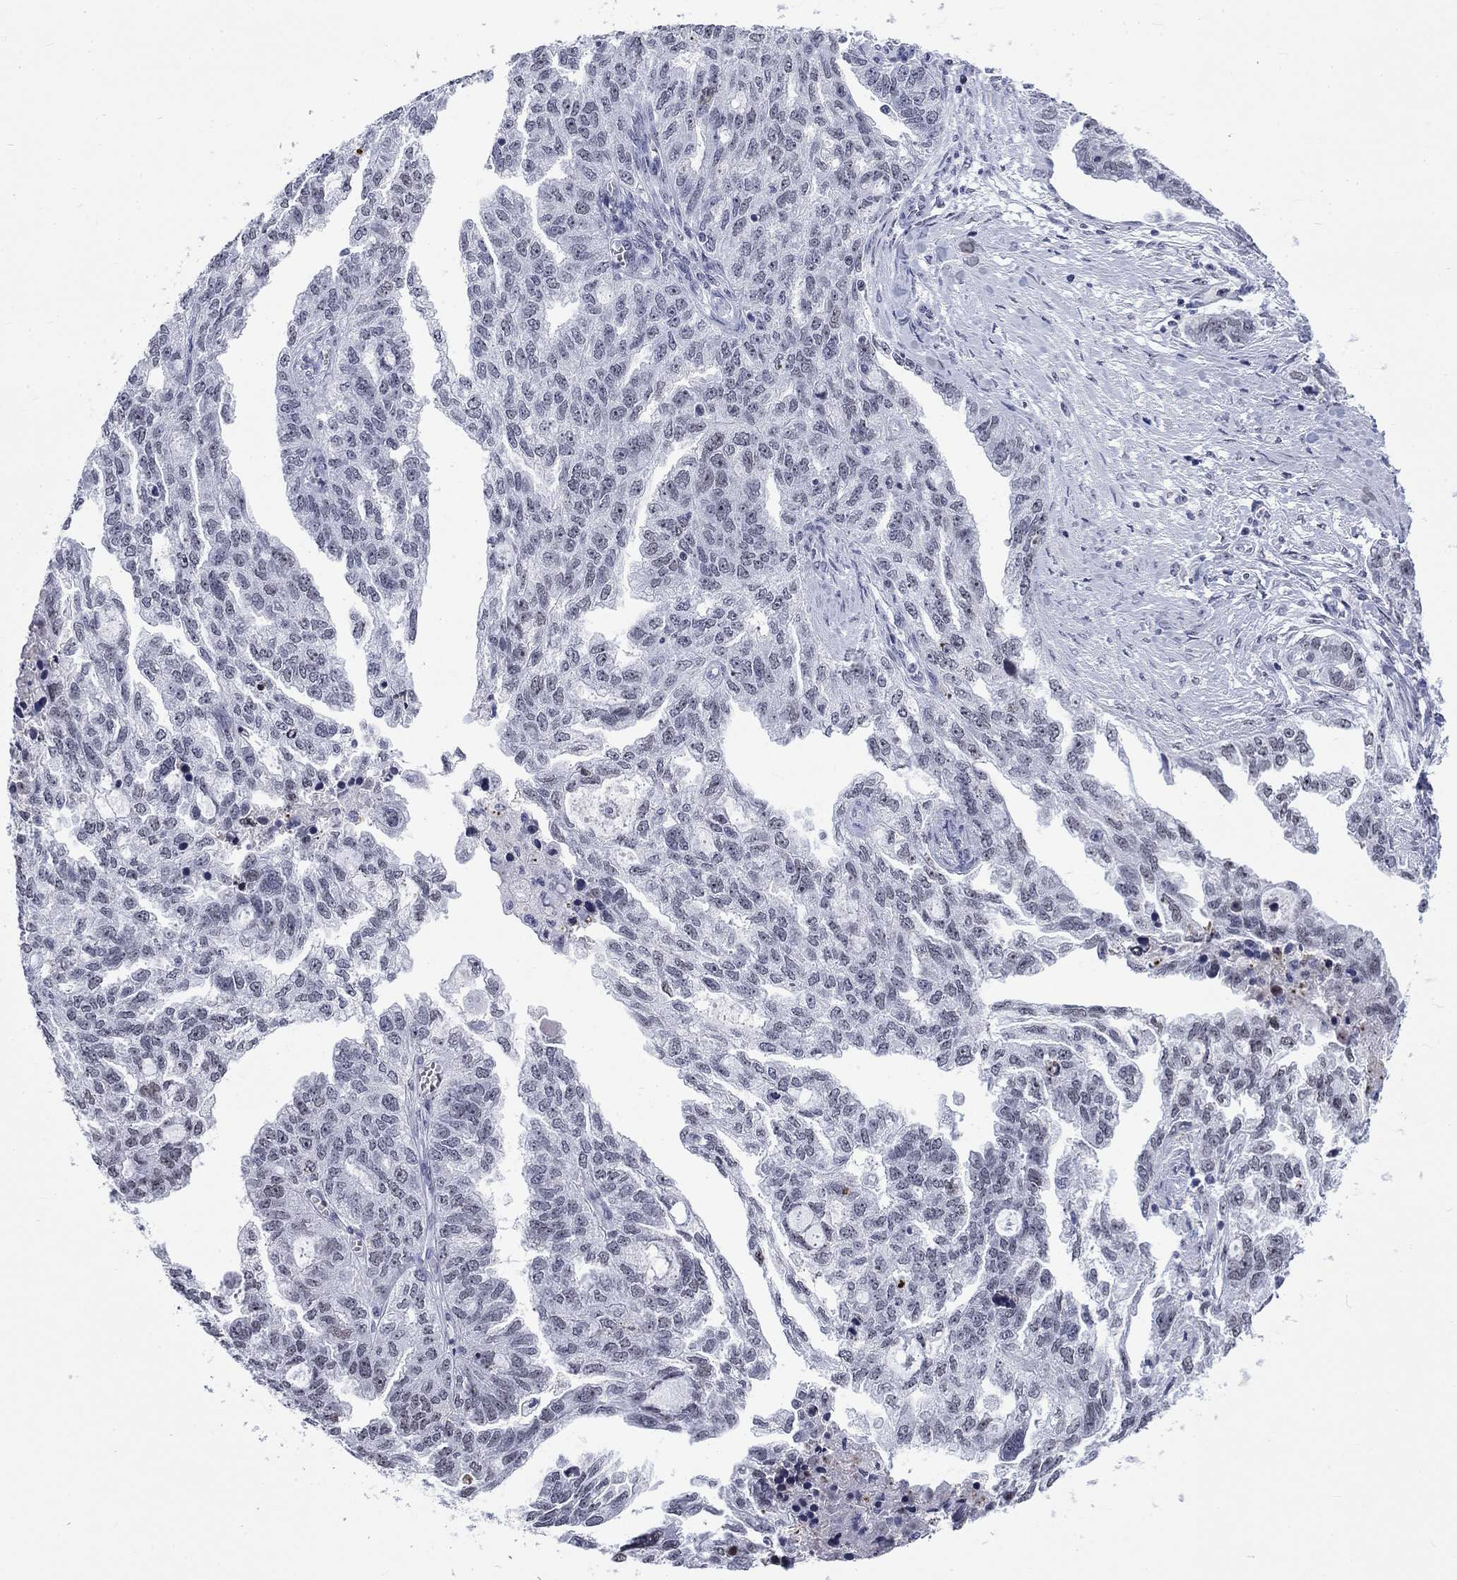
{"staining": {"intensity": "negative", "quantity": "none", "location": "none"}, "tissue": "ovarian cancer", "cell_type": "Tumor cells", "image_type": "cancer", "snomed": [{"axis": "morphology", "description": "Cystadenocarcinoma, serous, NOS"}, {"axis": "topography", "description": "Ovary"}], "caption": "High power microscopy histopathology image of an immunohistochemistry micrograph of ovarian serous cystadenocarcinoma, revealing no significant positivity in tumor cells.", "gene": "CSRNP3", "patient": {"sex": "female", "age": 51}}